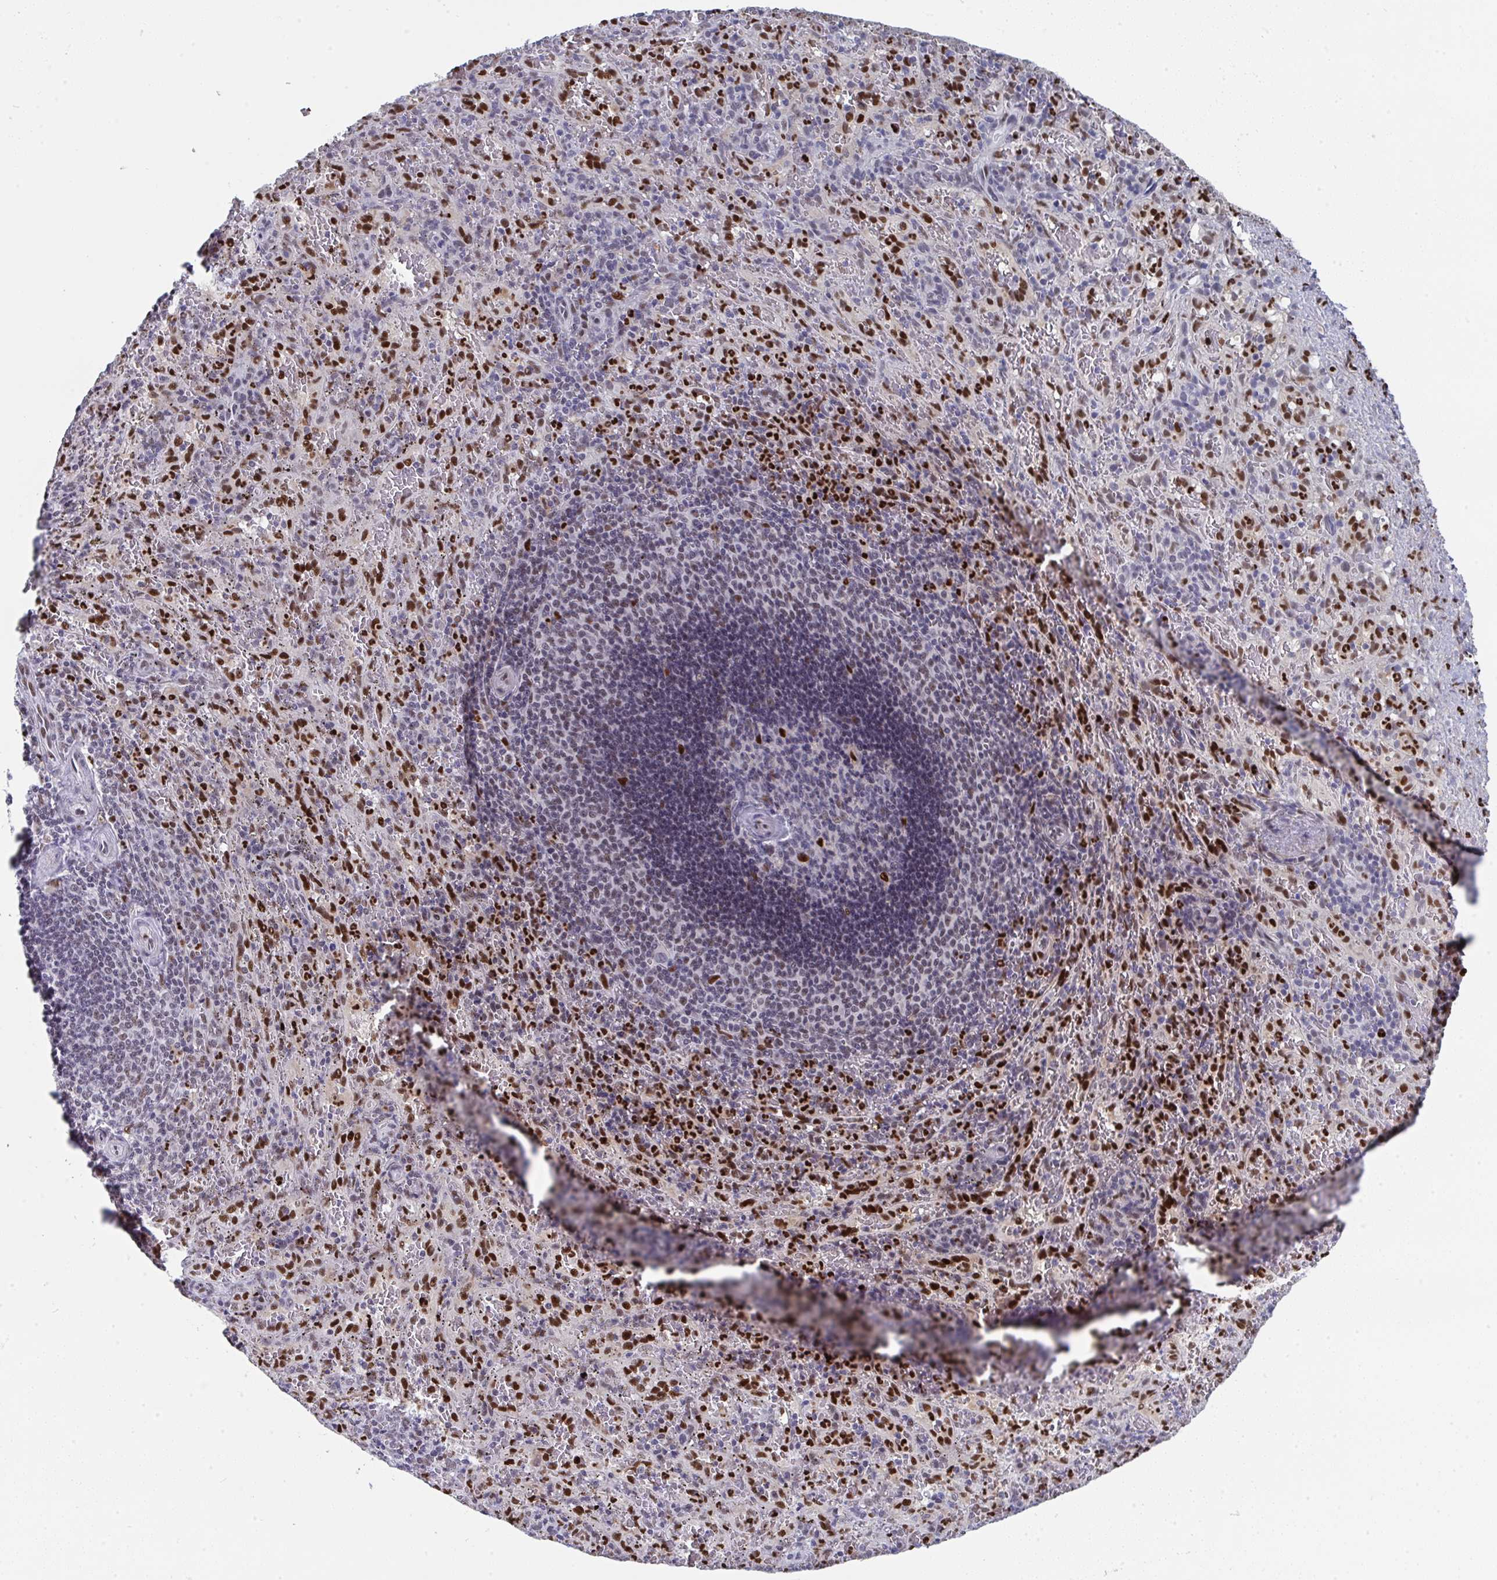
{"staining": {"intensity": "strong", "quantity": "25%-75%", "location": "nuclear"}, "tissue": "spleen", "cell_type": "Cells in red pulp", "image_type": "normal", "snomed": [{"axis": "morphology", "description": "Normal tissue, NOS"}, {"axis": "topography", "description": "Spleen"}], "caption": "Strong nuclear staining for a protein is appreciated in approximately 25%-75% of cells in red pulp of normal spleen using immunohistochemistry.", "gene": "JDP2", "patient": {"sex": "male", "age": 57}}